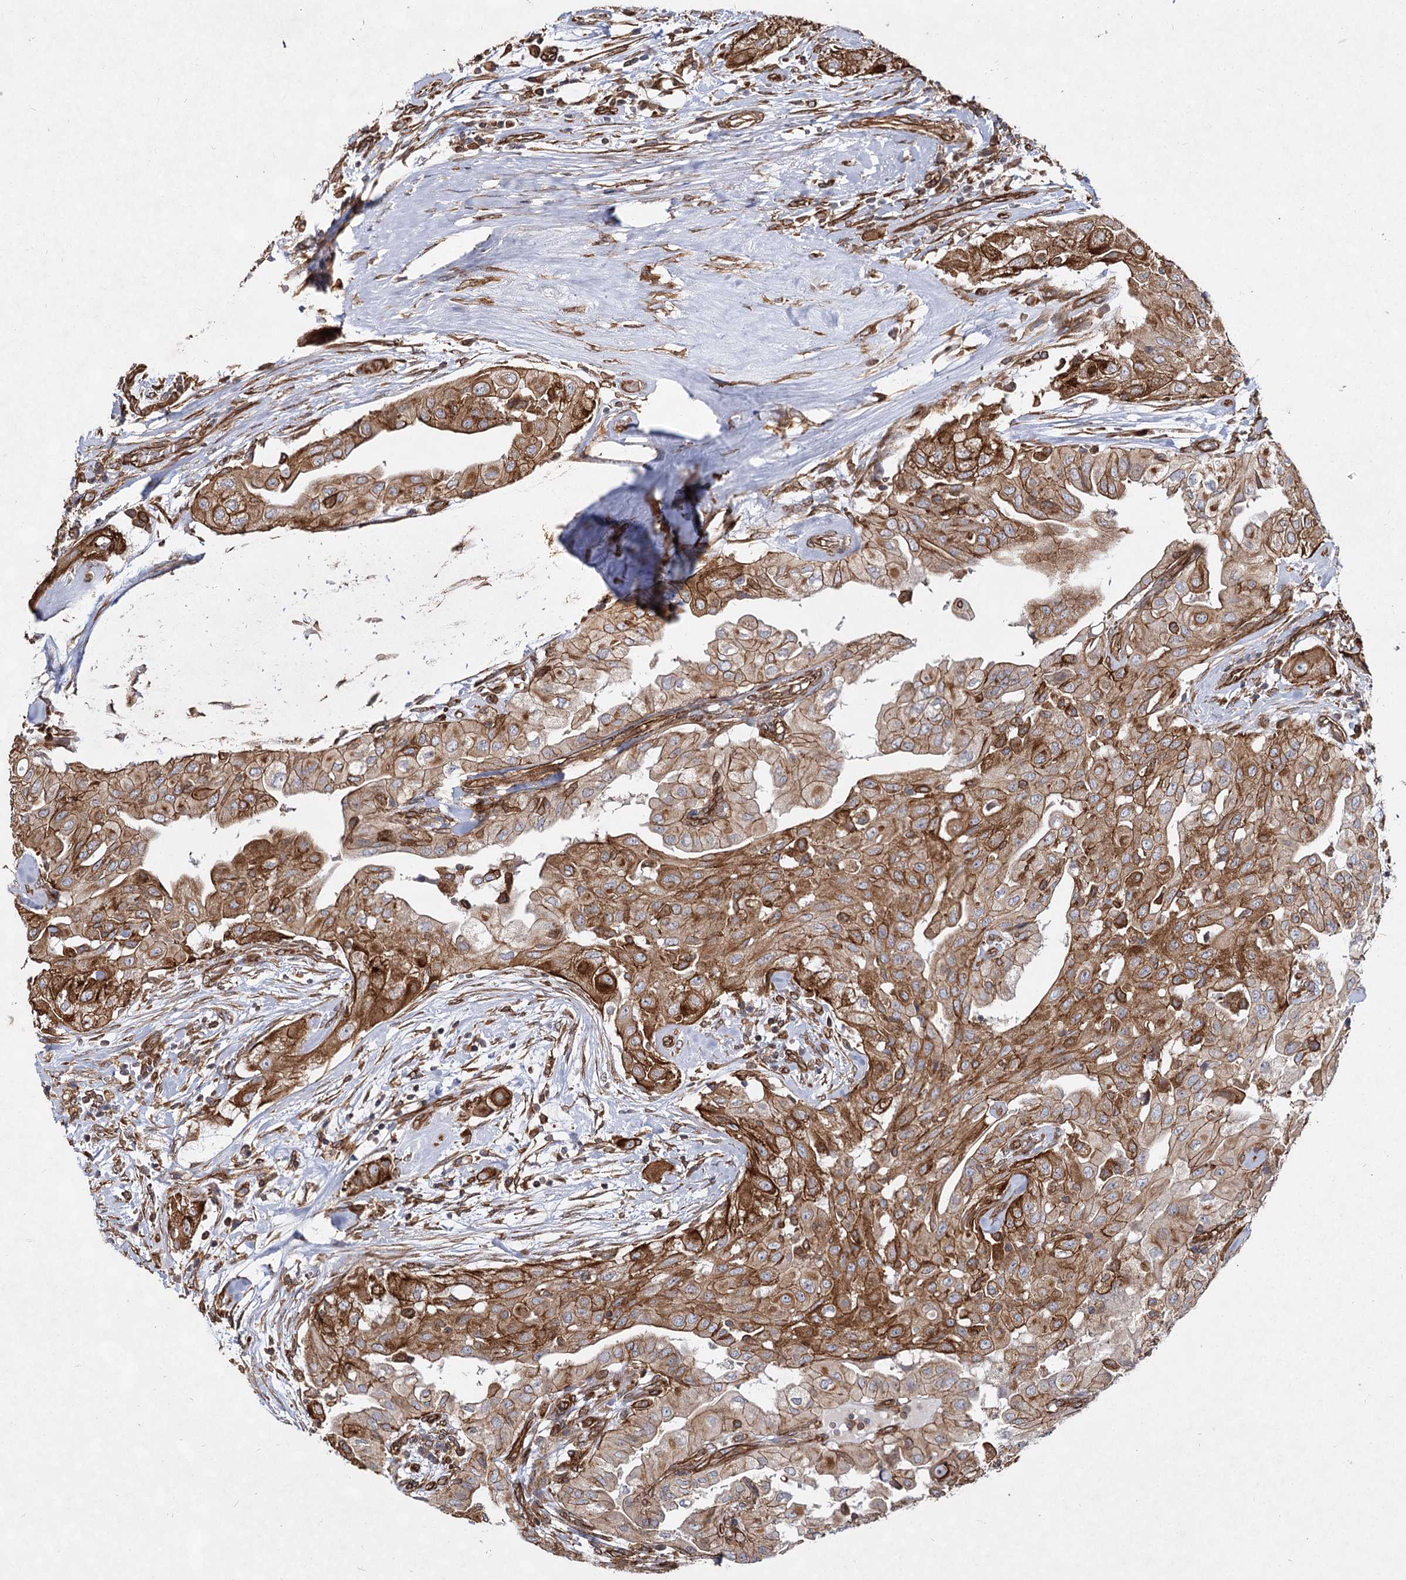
{"staining": {"intensity": "strong", "quantity": ">75%", "location": "cytoplasmic/membranous"}, "tissue": "thyroid cancer", "cell_type": "Tumor cells", "image_type": "cancer", "snomed": [{"axis": "morphology", "description": "Papillary adenocarcinoma, NOS"}, {"axis": "topography", "description": "Thyroid gland"}], "caption": "Tumor cells exhibit high levels of strong cytoplasmic/membranous staining in approximately >75% of cells in human thyroid cancer.", "gene": "IQSEC1", "patient": {"sex": "female", "age": 59}}